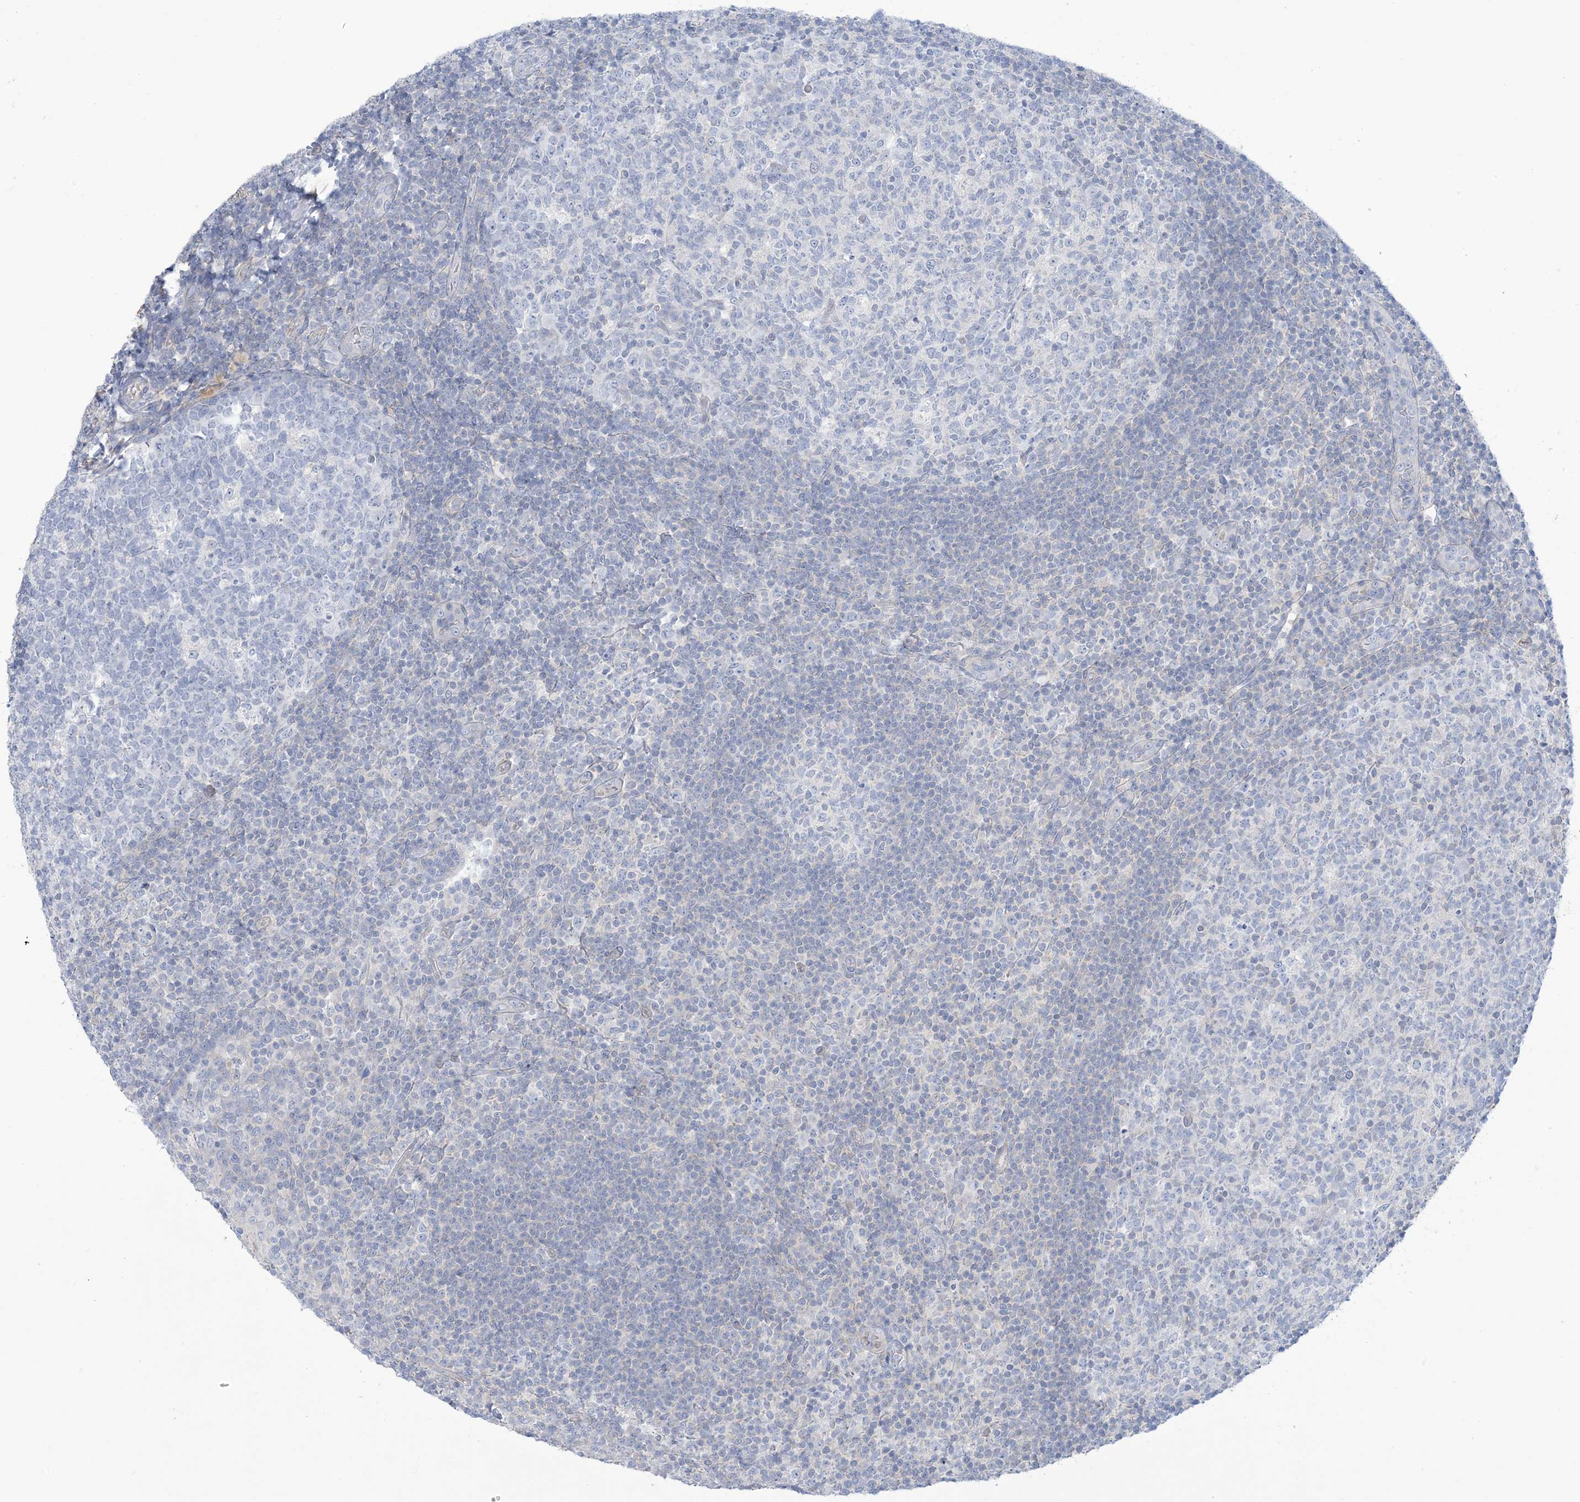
{"staining": {"intensity": "negative", "quantity": "none", "location": "none"}, "tissue": "tonsil", "cell_type": "Germinal center cells", "image_type": "normal", "snomed": [{"axis": "morphology", "description": "Normal tissue, NOS"}, {"axis": "topography", "description": "Tonsil"}], "caption": "High power microscopy image of an immunohistochemistry micrograph of normal tonsil, revealing no significant staining in germinal center cells. Nuclei are stained in blue.", "gene": "MTHFD2L", "patient": {"sex": "female", "age": 19}}